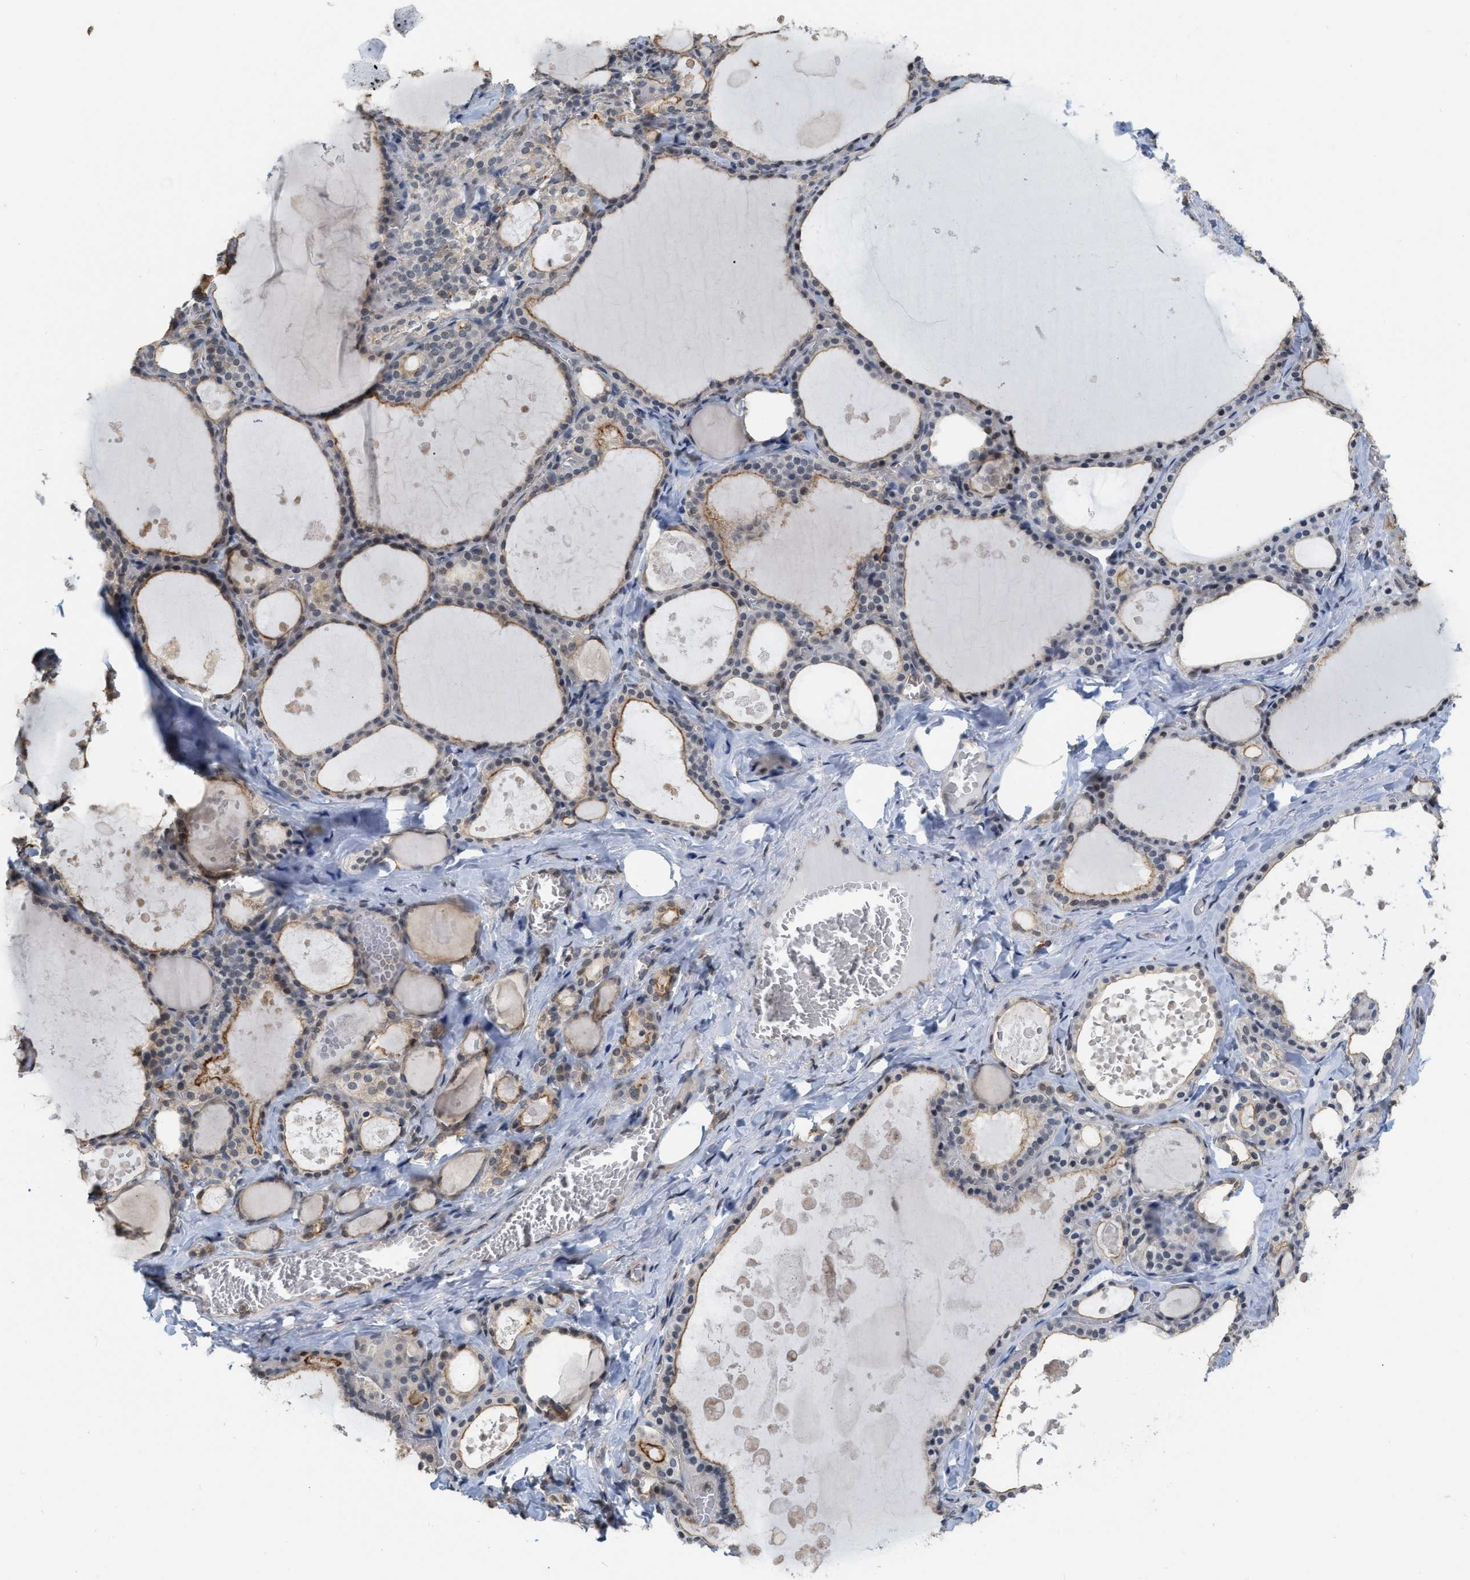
{"staining": {"intensity": "moderate", "quantity": ">75%", "location": "cytoplasmic/membranous,nuclear"}, "tissue": "thyroid gland", "cell_type": "Glandular cells", "image_type": "normal", "snomed": [{"axis": "morphology", "description": "Normal tissue, NOS"}, {"axis": "topography", "description": "Thyroid gland"}], "caption": "Thyroid gland stained with DAB (3,3'-diaminobenzidine) IHC displays medium levels of moderate cytoplasmic/membranous,nuclear positivity in approximately >75% of glandular cells.", "gene": "BAIAP2L1", "patient": {"sex": "male", "age": 56}}